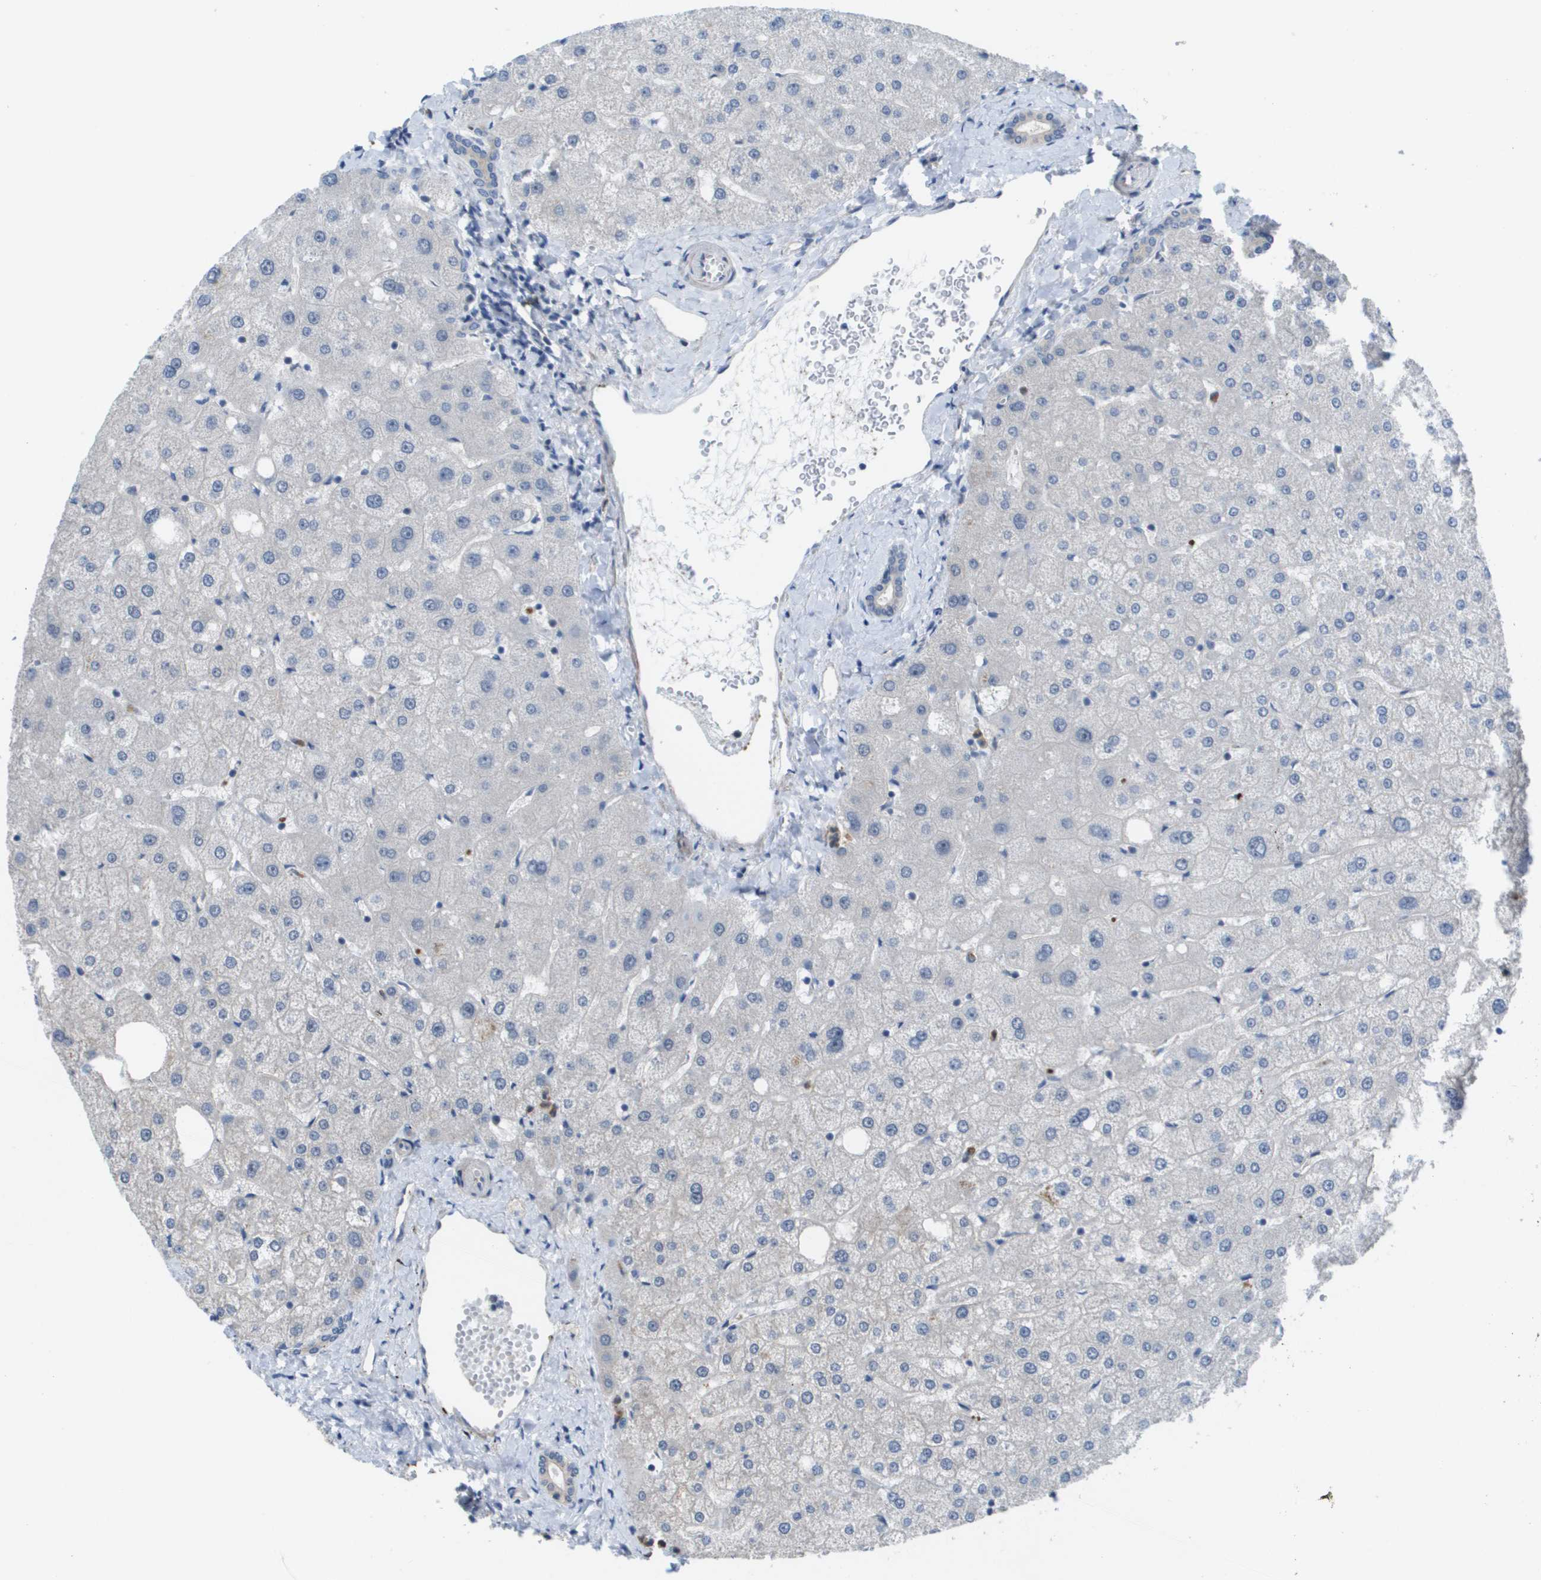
{"staining": {"intensity": "negative", "quantity": "none", "location": "none"}, "tissue": "liver", "cell_type": "Cholangiocytes", "image_type": "normal", "snomed": [{"axis": "morphology", "description": "Normal tissue, NOS"}, {"axis": "topography", "description": "Liver"}], "caption": "There is no significant staining in cholangiocytes of liver. Brightfield microscopy of IHC stained with DAB (3,3'-diaminobenzidine) (brown) and hematoxylin (blue), captured at high magnification.", "gene": "RNF112", "patient": {"sex": "male", "age": 73}}